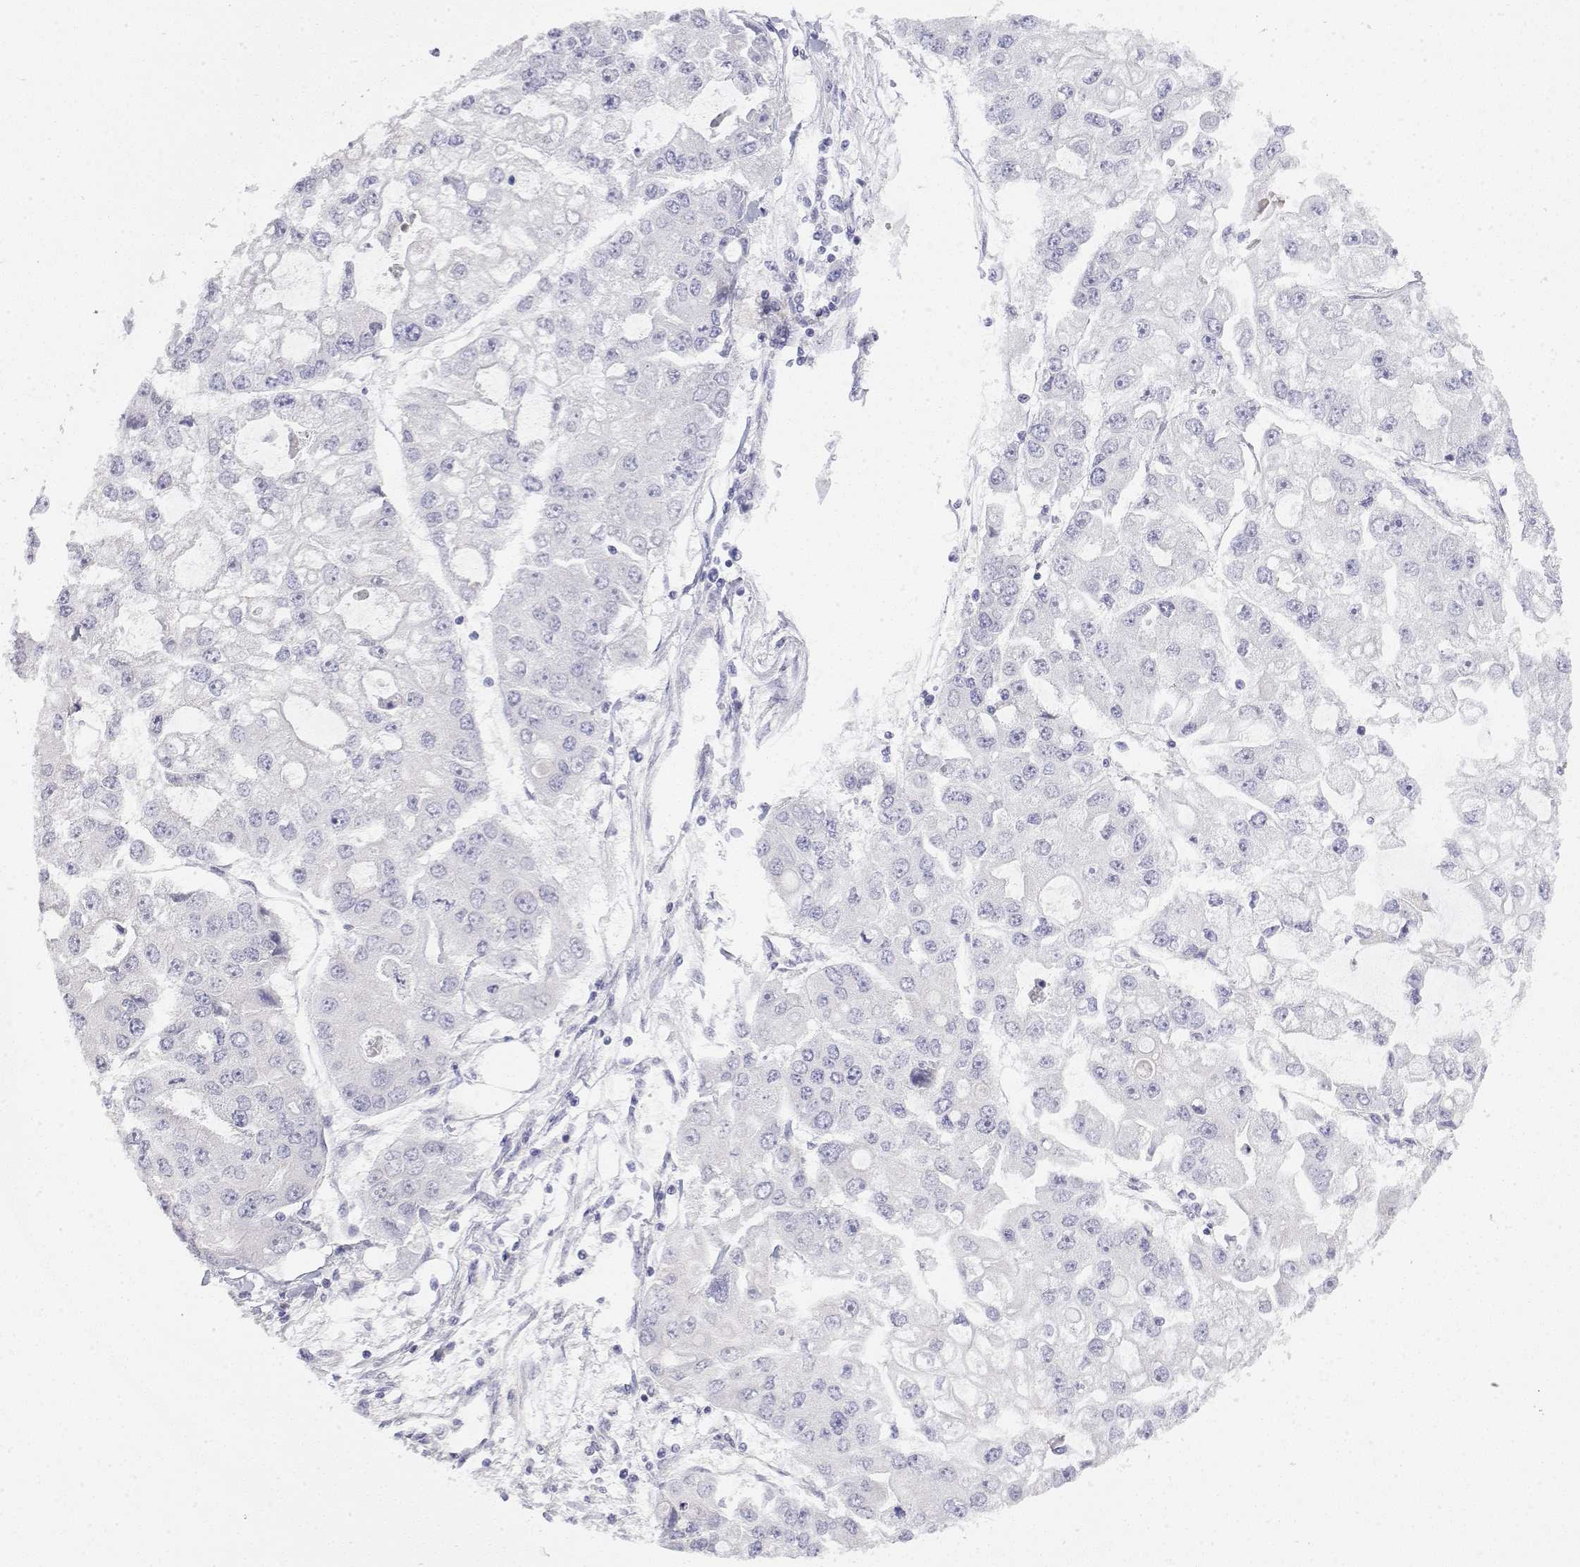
{"staining": {"intensity": "negative", "quantity": "none", "location": "none"}, "tissue": "ovarian cancer", "cell_type": "Tumor cells", "image_type": "cancer", "snomed": [{"axis": "morphology", "description": "Cystadenocarcinoma, serous, NOS"}, {"axis": "topography", "description": "Ovary"}], "caption": "Photomicrograph shows no protein expression in tumor cells of serous cystadenocarcinoma (ovarian) tissue.", "gene": "GGACT", "patient": {"sex": "female", "age": 56}}